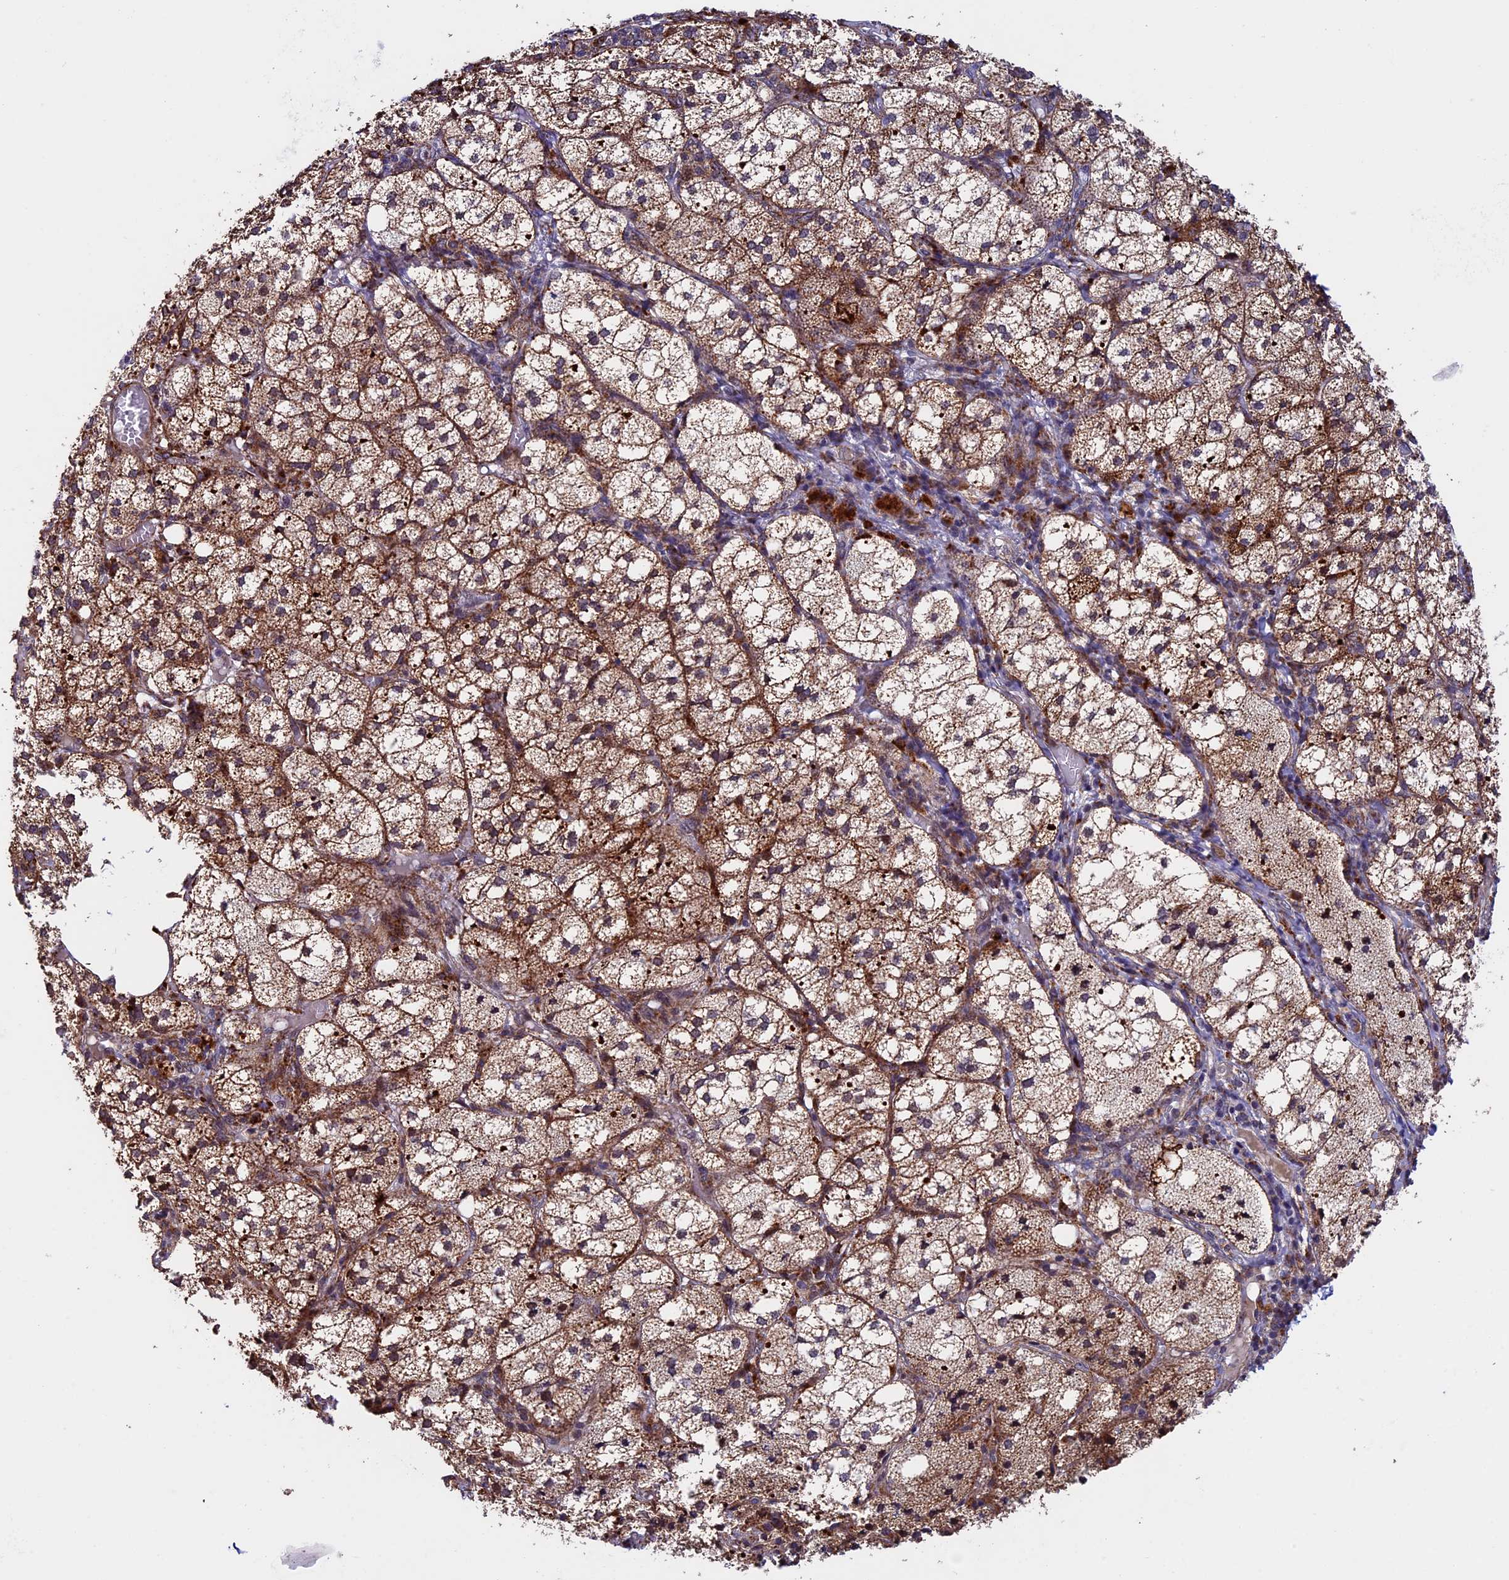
{"staining": {"intensity": "strong", "quantity": ">75%", "location": "cytoplasmic/membranous"}, "tissue": "adrenal gland", "cell_type": "Glandular cells", "image_type": "normal", "snomed": [{"axis": "morphology", "description": "Normal tissue, NOS"}, {"axis": "topography", "description": "Adrenal gland"}], "caption": "Protein expression analysis of normal adrenal gland reveals strong cytoplasmic/membranous staining in about >75% of glandular cells. Immunohistochemistry stains the protein of interest in brown and the nuclei are stained blue.", "gene": "RNF17", "patient": {"sex": "female", "age": 61}}